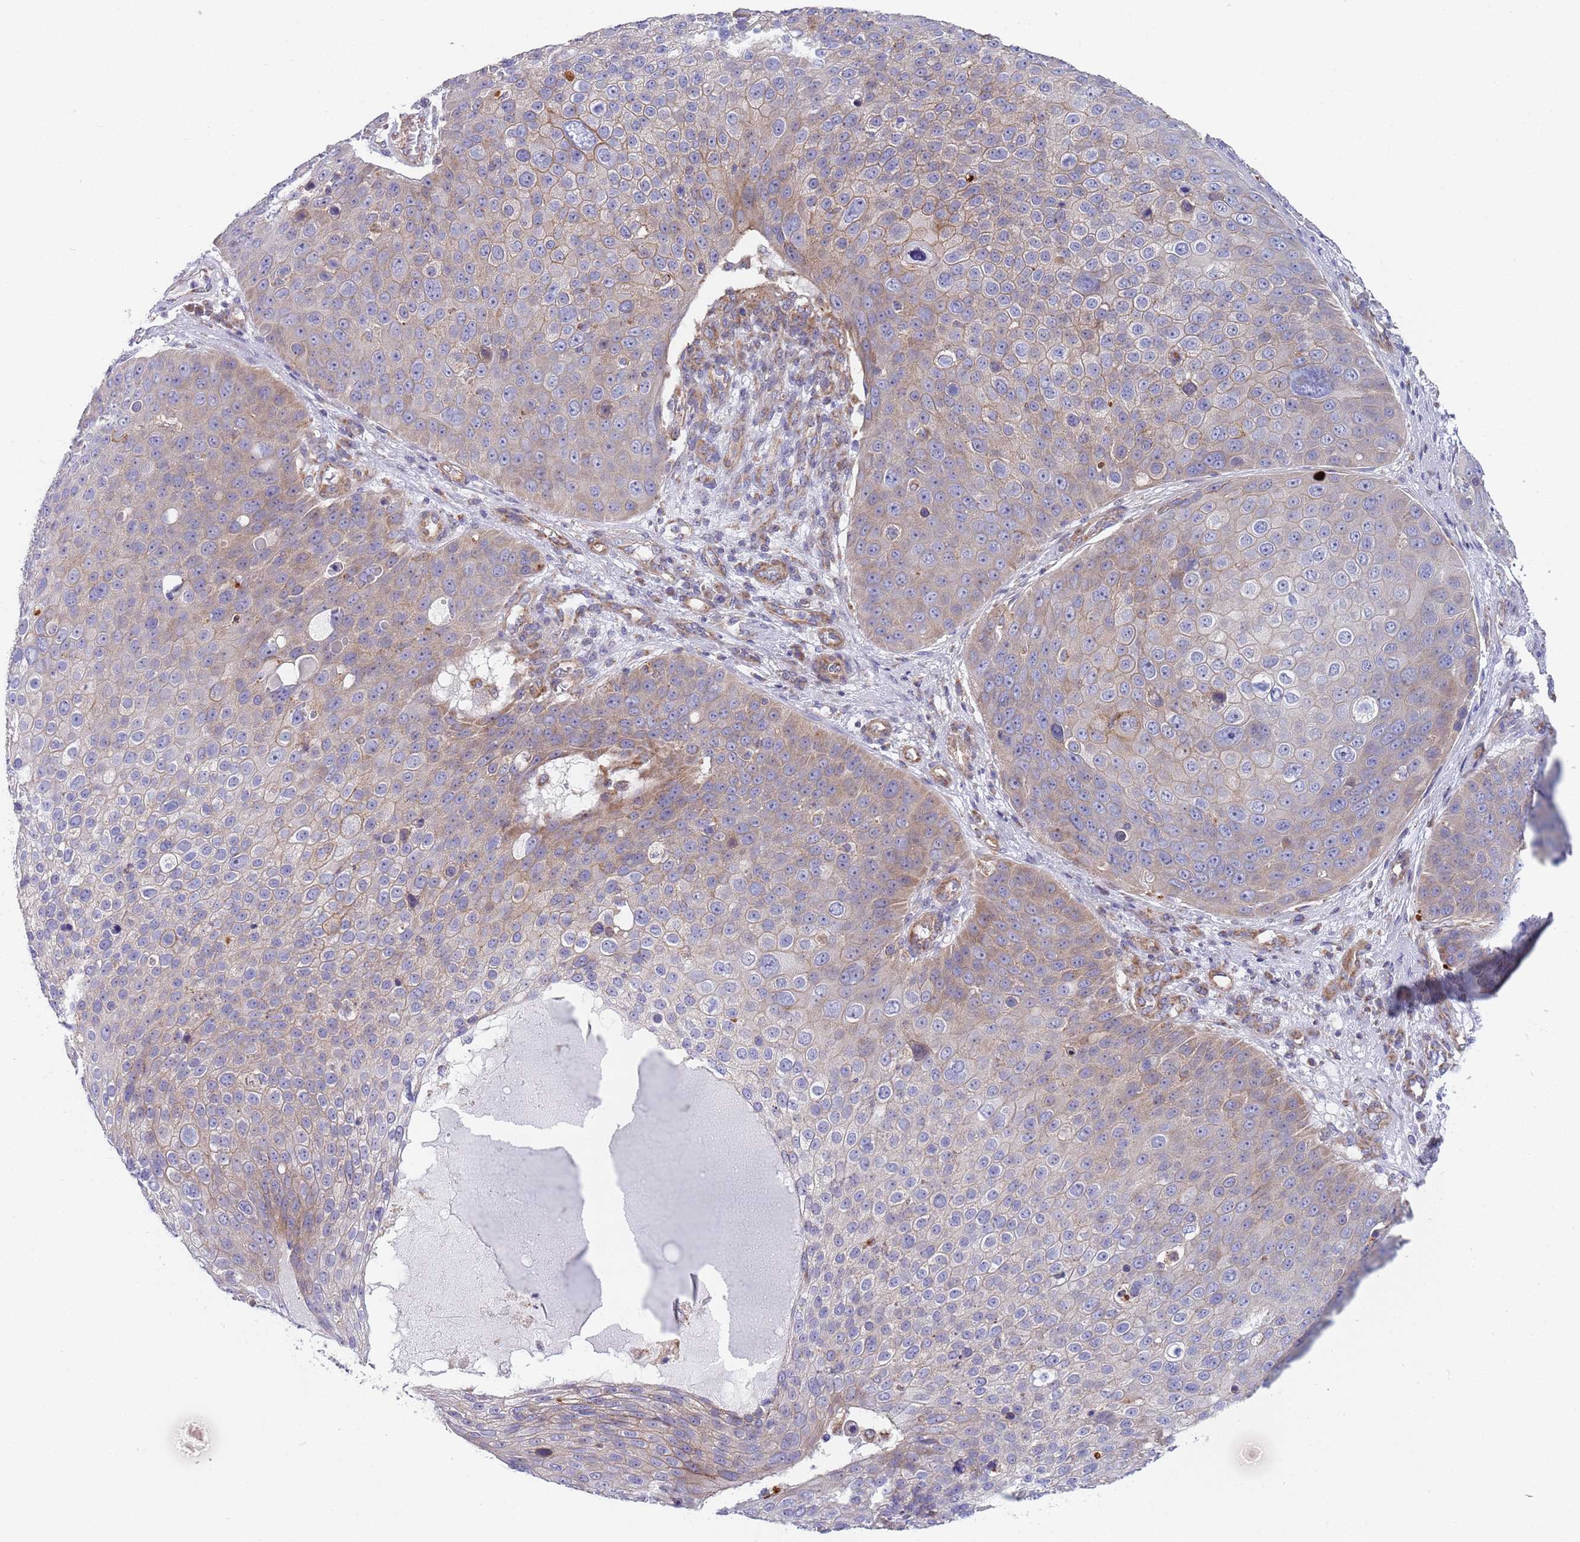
{"staining": {"intensity": "weak", "quantity": "25%-75%", "location": "cytoplasmic/membranous"}, "tissue": "skin cancer", "cell_type": "Tumor cells", "image_type": "cancer", "snomed": [{"axis": "morphology", "description": "Squamous cell carcinoma, NOS"}, {"axis": "topography", "description": "Skin"}], "caption": "Protein expression analysis of skin cancer (squamous cell carcinoma) reveals weak cytoplasmic/membranous staining in about 25%-75% of tumor cells.", "gene": "PWWP3A", "patient": {"sex": "male", "age": 71}}